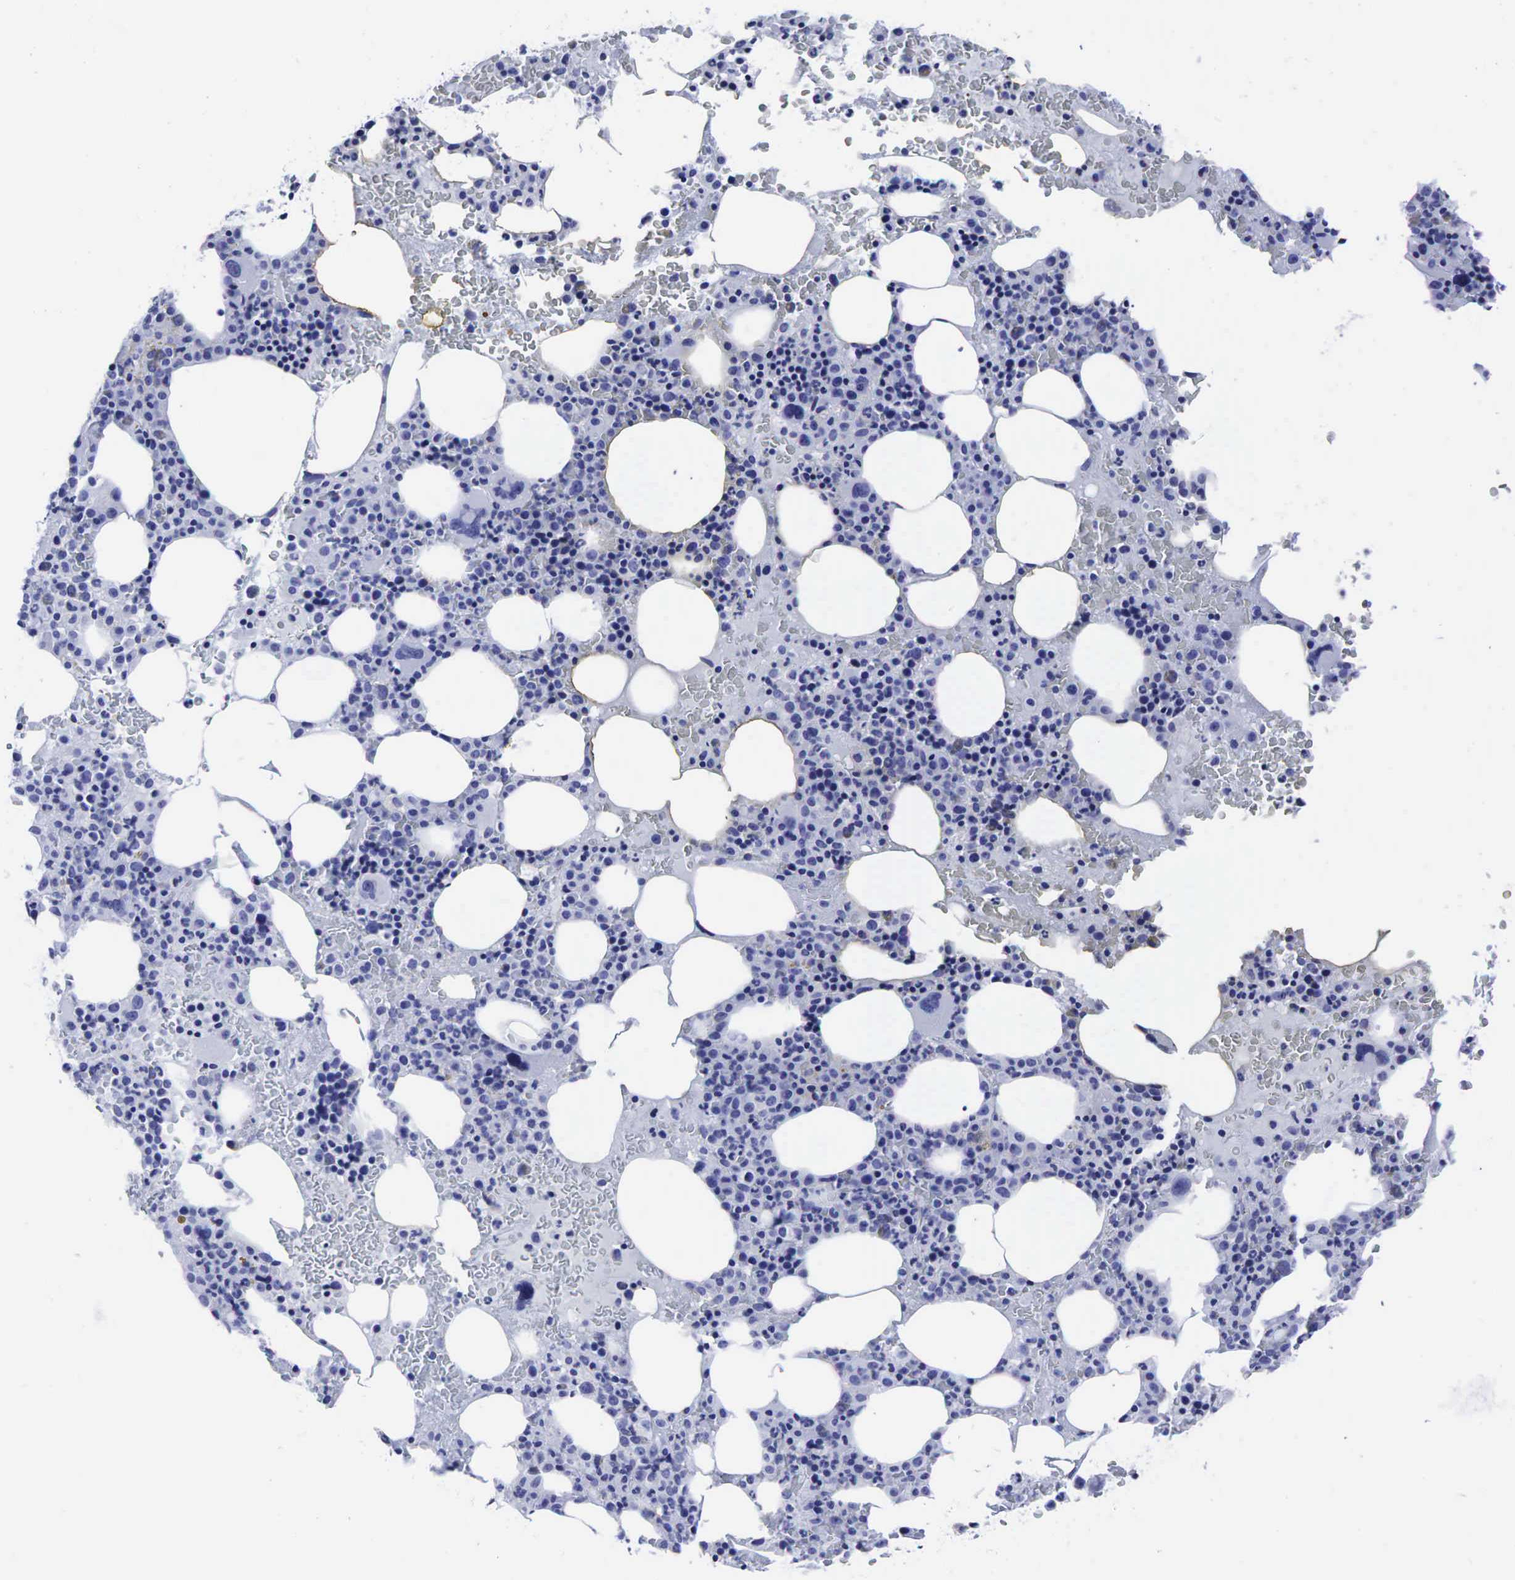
{"staining": {"intensity": "negative", "quantity": "none", "location": "none"}, "tissue": "bone marrow", "cell_type": "Hematopoietic cells", "image_type": "normal", "snomed": [{"axis": "morphology", "description": "Normal tissue, NOS"}, {"axis": "topography", "description": "Bone marrow"}], "caption": "Normal bone marrow was stained to show a protein in brown. There is no significant staining in hematopoietic cells. (DAB (3,3'-diaminobenzidine) immunohistochemistry with hematoxylin counter stain).", "gene": "CEACAM5", "patient": {"sex": "female", "age": 88}}